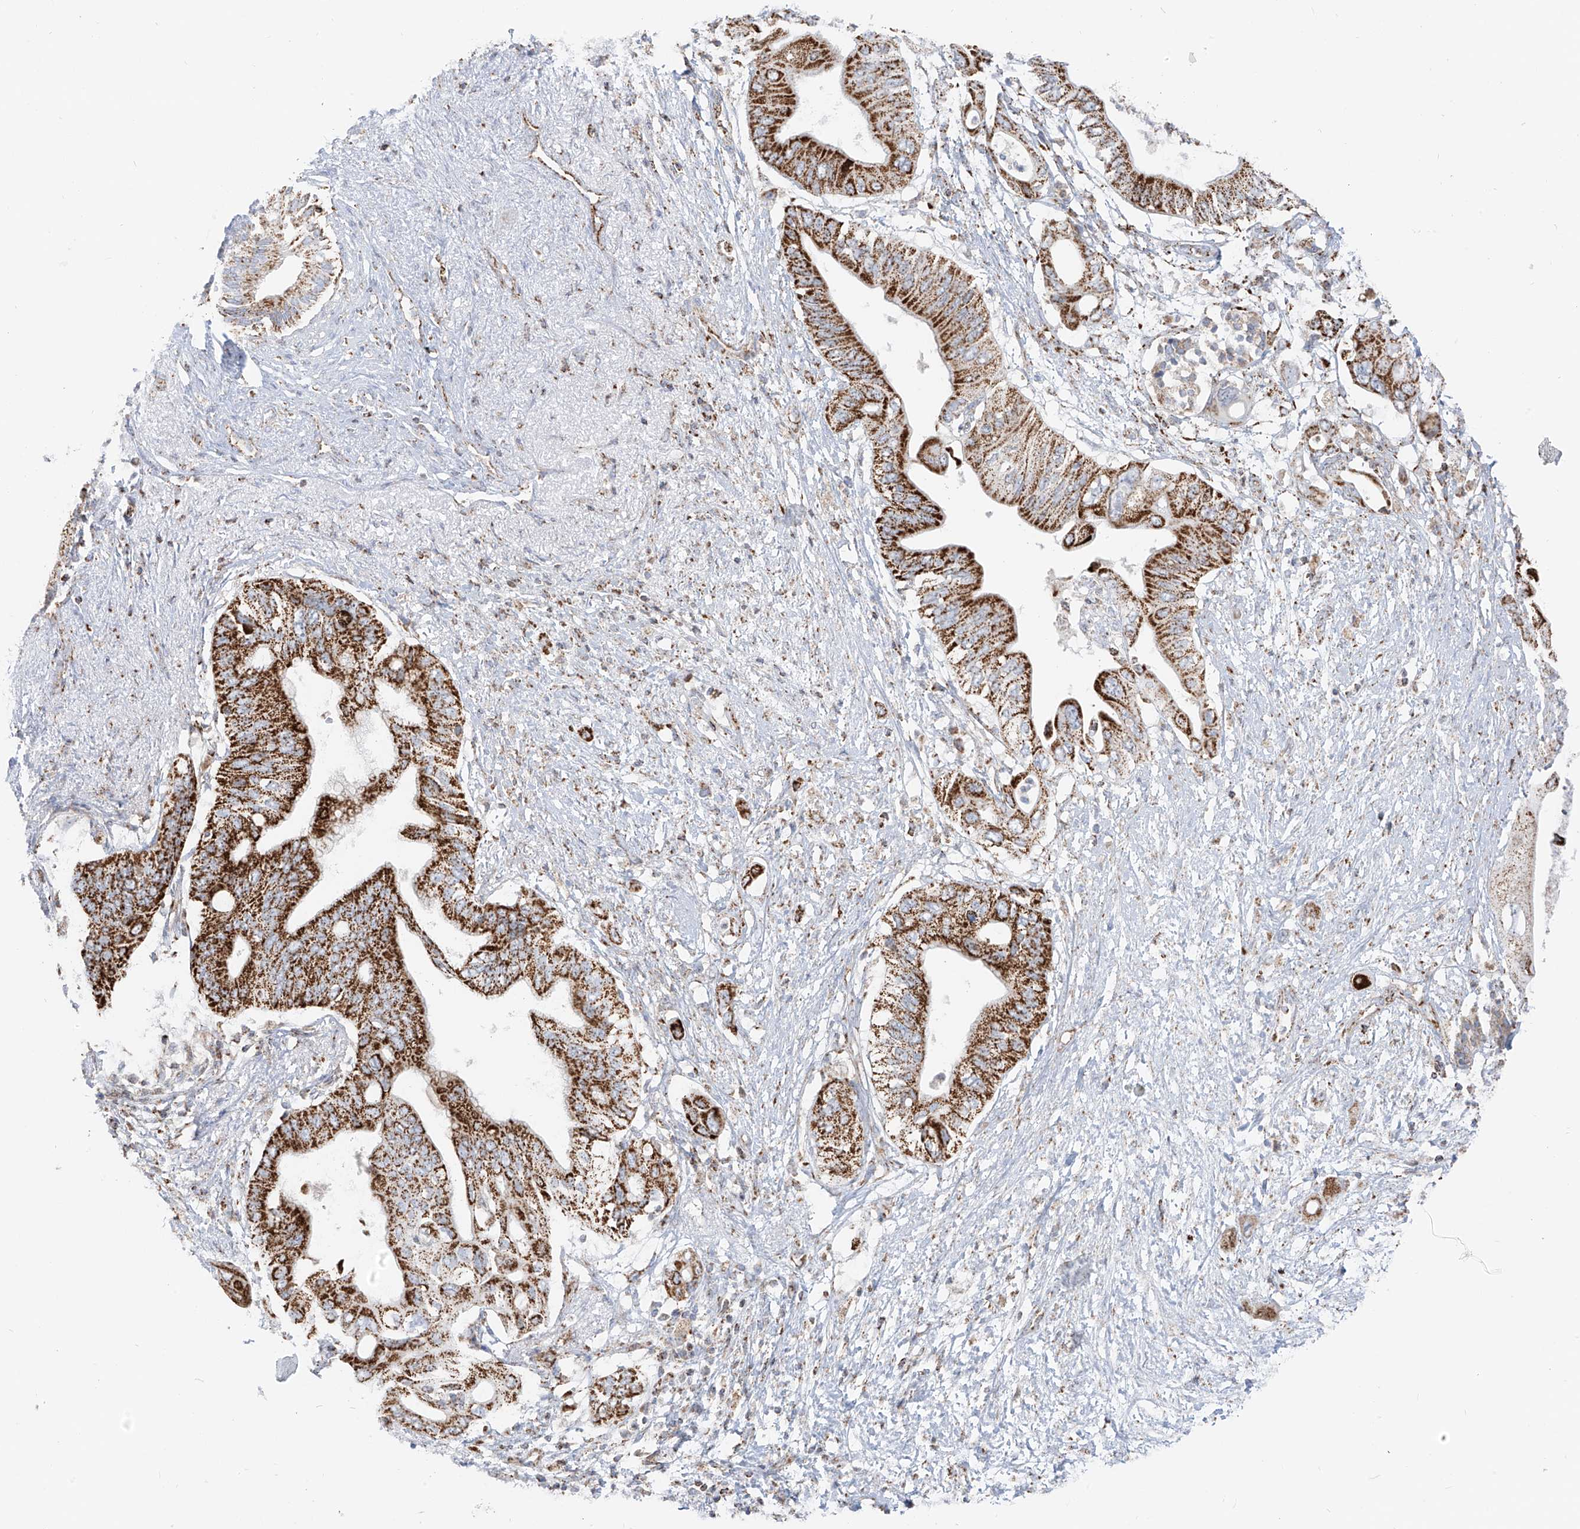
{"staining": {"intensity": "strong", "quantity": ">75%", "location": "cytoplasmic/membranous"}, "tissue": "pancreatic cancer", "cell_type": "Tumor cells", "image_type": "cancer", "snomed": [{"axis": "morphology", "description": "Adenocarcinoma, NOS"}, {"axis": "topography", "description": "Pancreas"}], "caption": "Pancreatic adenocarcinoma tissue displays strong cytoplasmic/membranous positivity in approximately >75% of tumor cells, visualized by immunohistochemistry.", "gene": "ETHE1", "patient": {"sex": "male", "age": 66}}